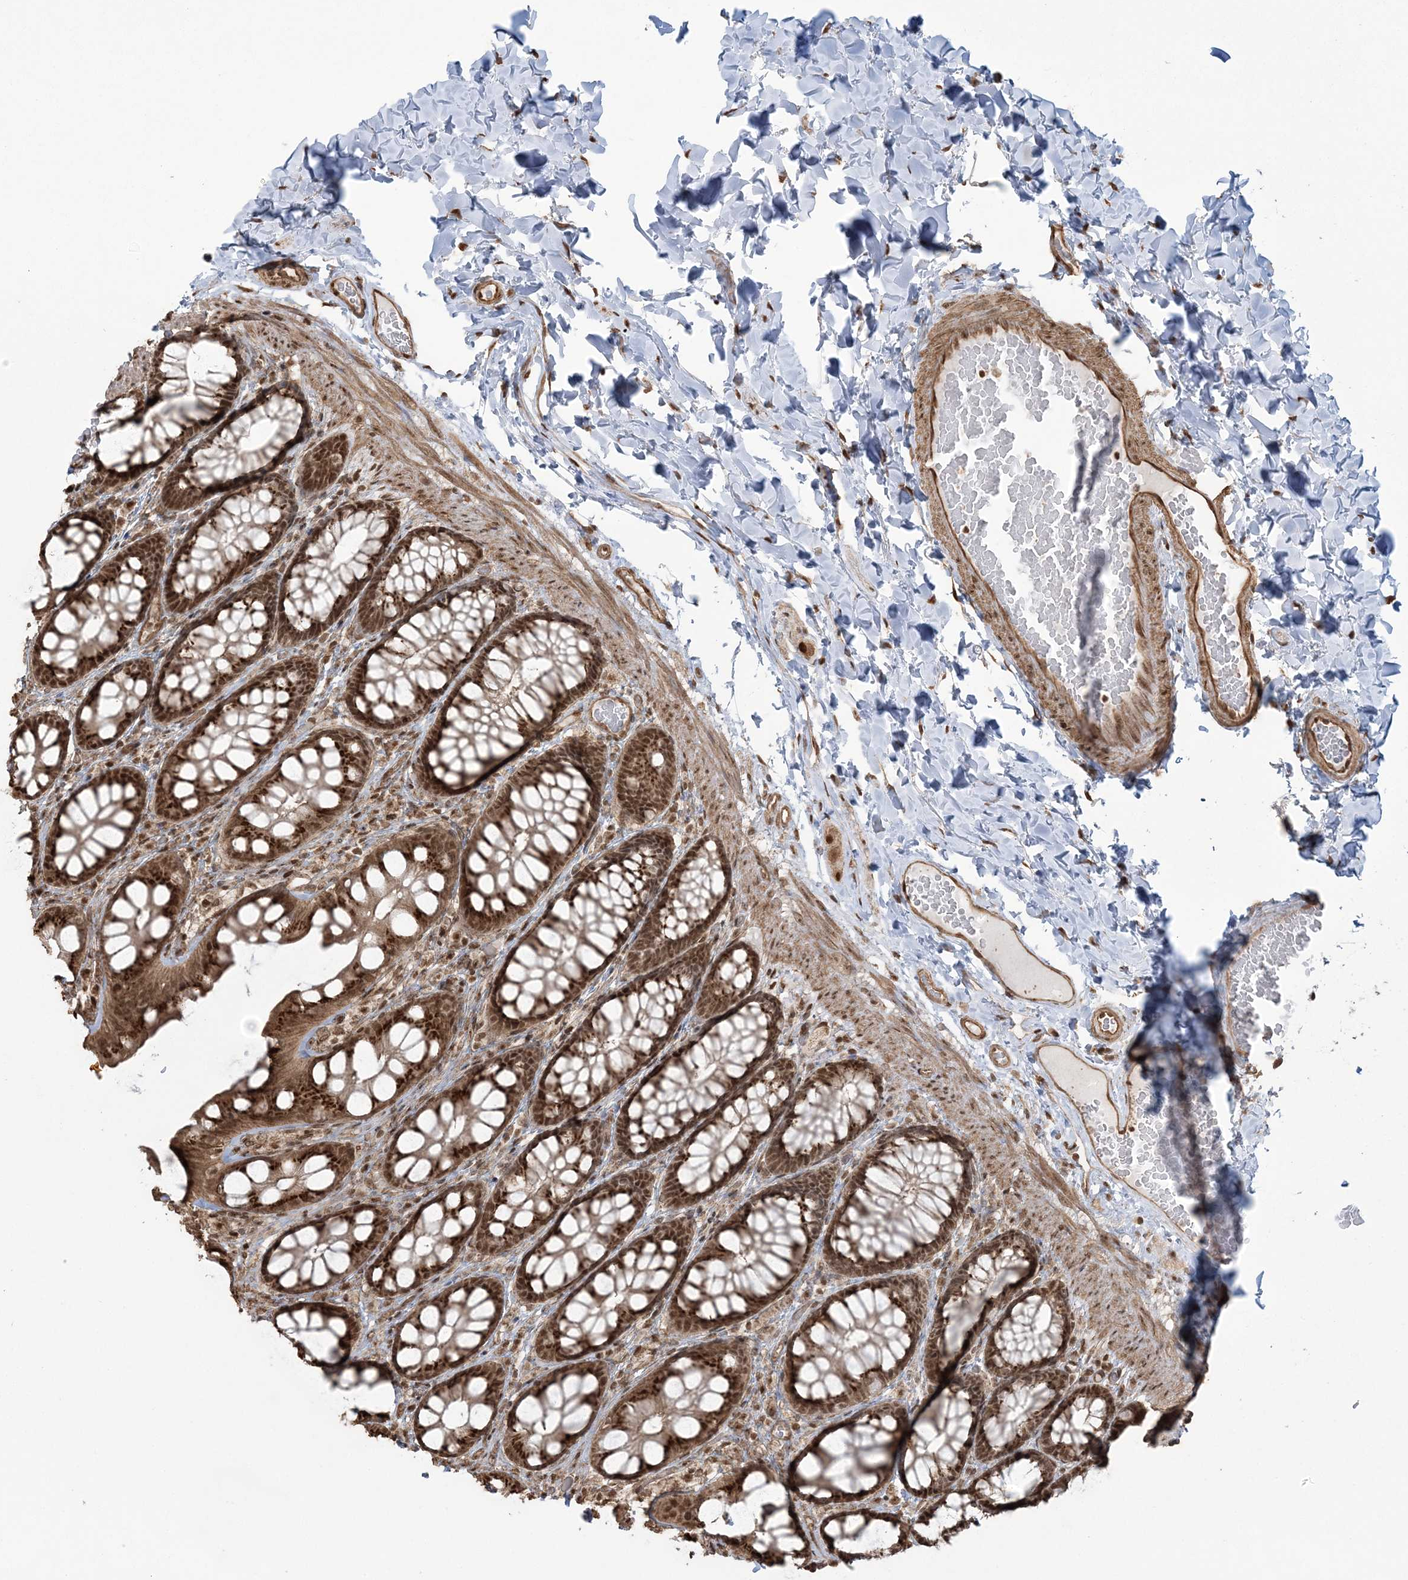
{"staining": {"intensity": "strong", "quantity": ">75%", "location": "cytoplasmic/membranous,nuclear"}, "tissue": "colon", "cell_type": "Endothelial cells", "image_type": "normal", "snomed": [{"axis": "morphology", "description": "Normal tissue, NOS"}, {"axis": "topography", "description": "Colon"}], "caption": "Protein expression analysis of benign colon exhibits strong cytoplasmic/membranous,nuclear staining in about >75% of endothelial cells. The protein is shown in brown color, while the nuclei are stained blue.", "gene": "ZNF839", "patient": {"sex": "male", "age": 47}}